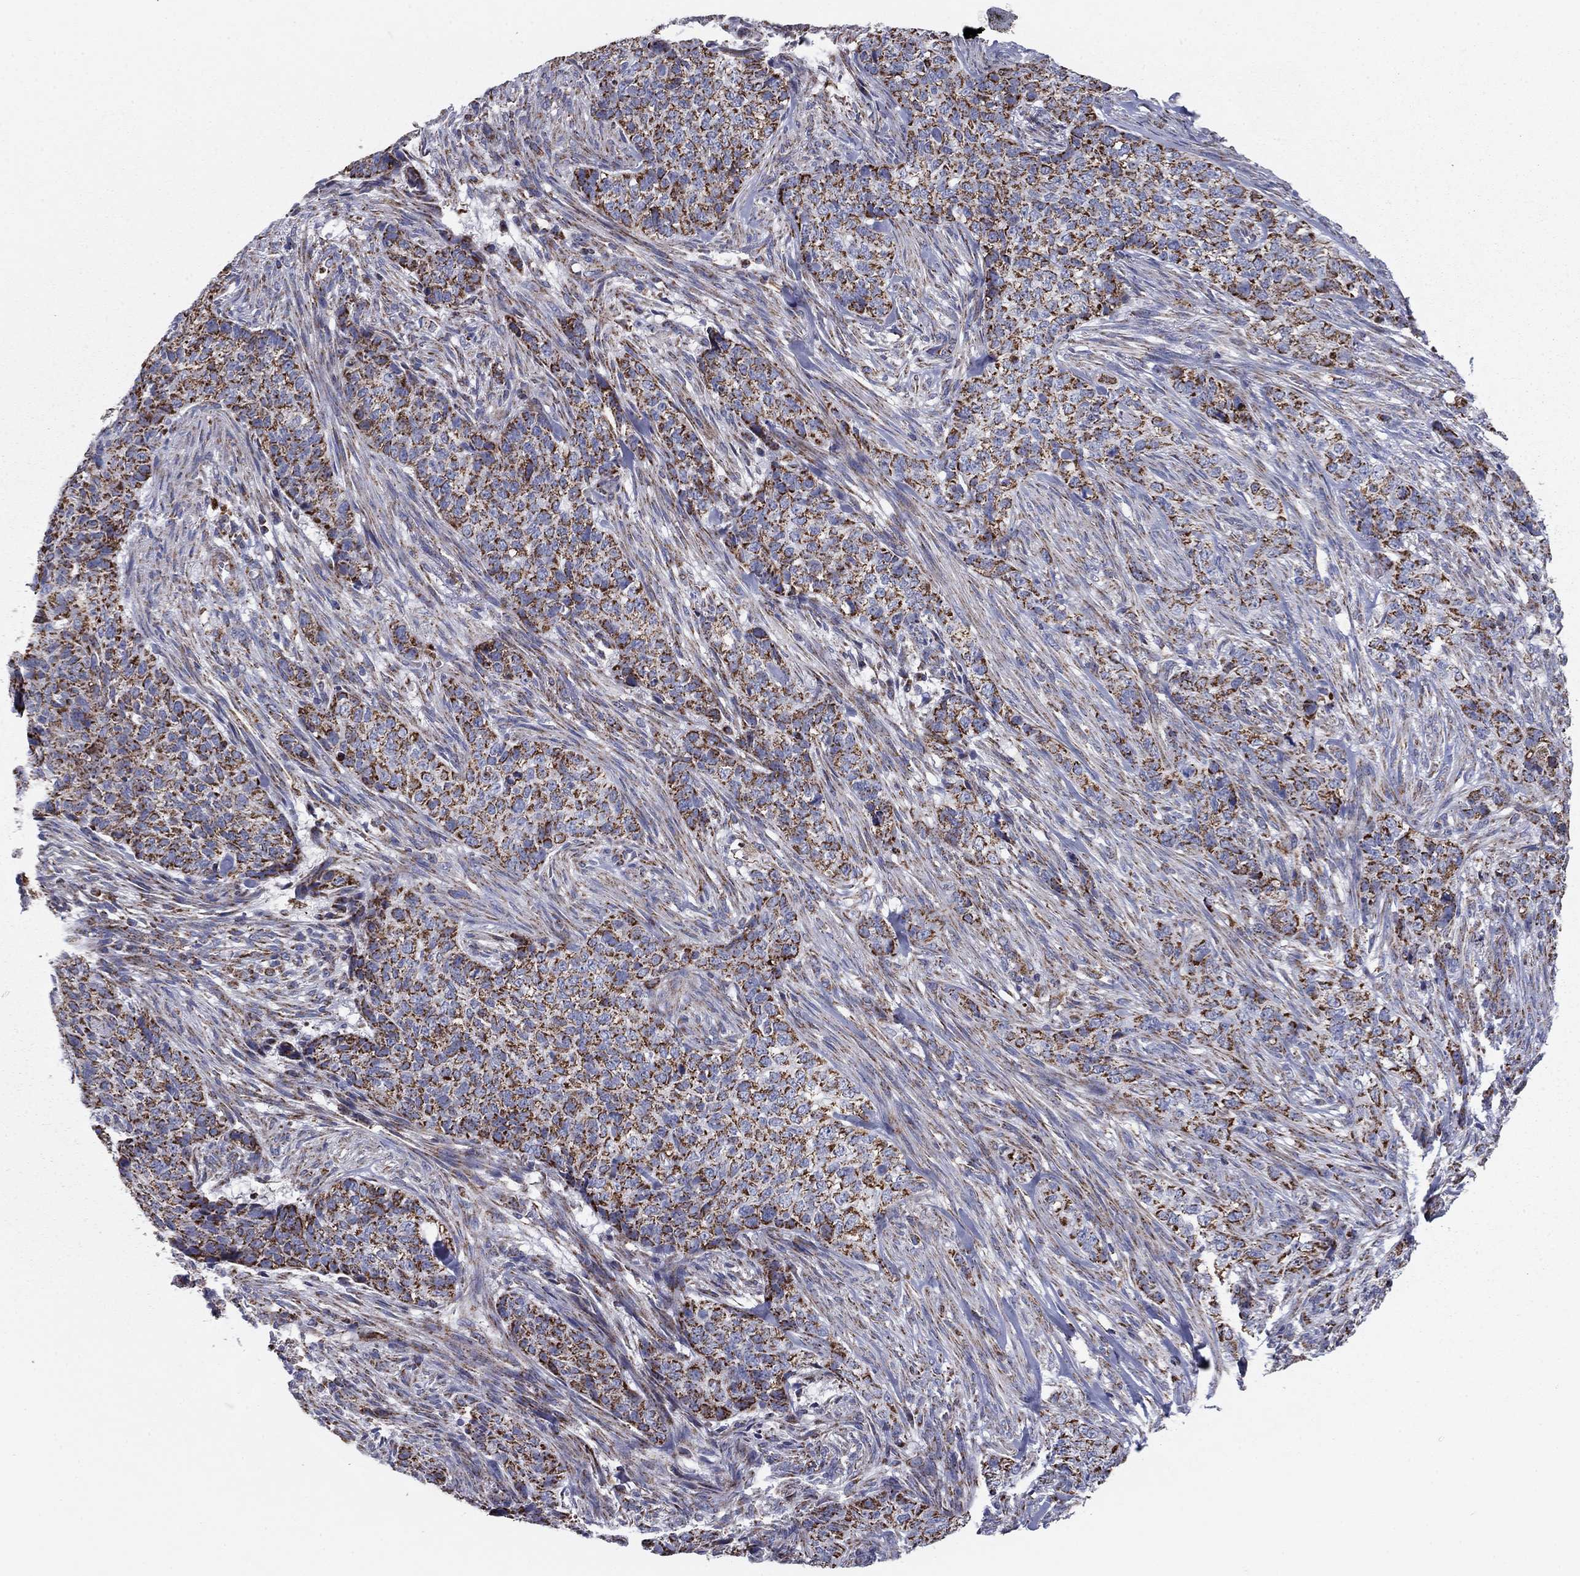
{"staining": {"intensity": "strong", "quantity": ">75%", "location": "cytoplasmic/membranous"}, "tissue": "skin cancer", "cell_type": "Tumor cells", "image_type": "cancer", "snomed": [{"axis": "morphology", "description": "Basal cell carcinoma"}, {"axis": "topography", "description": "Skin"}], "caption": "Brown immunohistochemical staining in human skin basal cell carcinoma demonstrates strong cytoplasmic/membranous expression in approximately >75% of tumor cells.", "gene": "NDUFV1", "patient": {"sex": "female", "age": 69}}